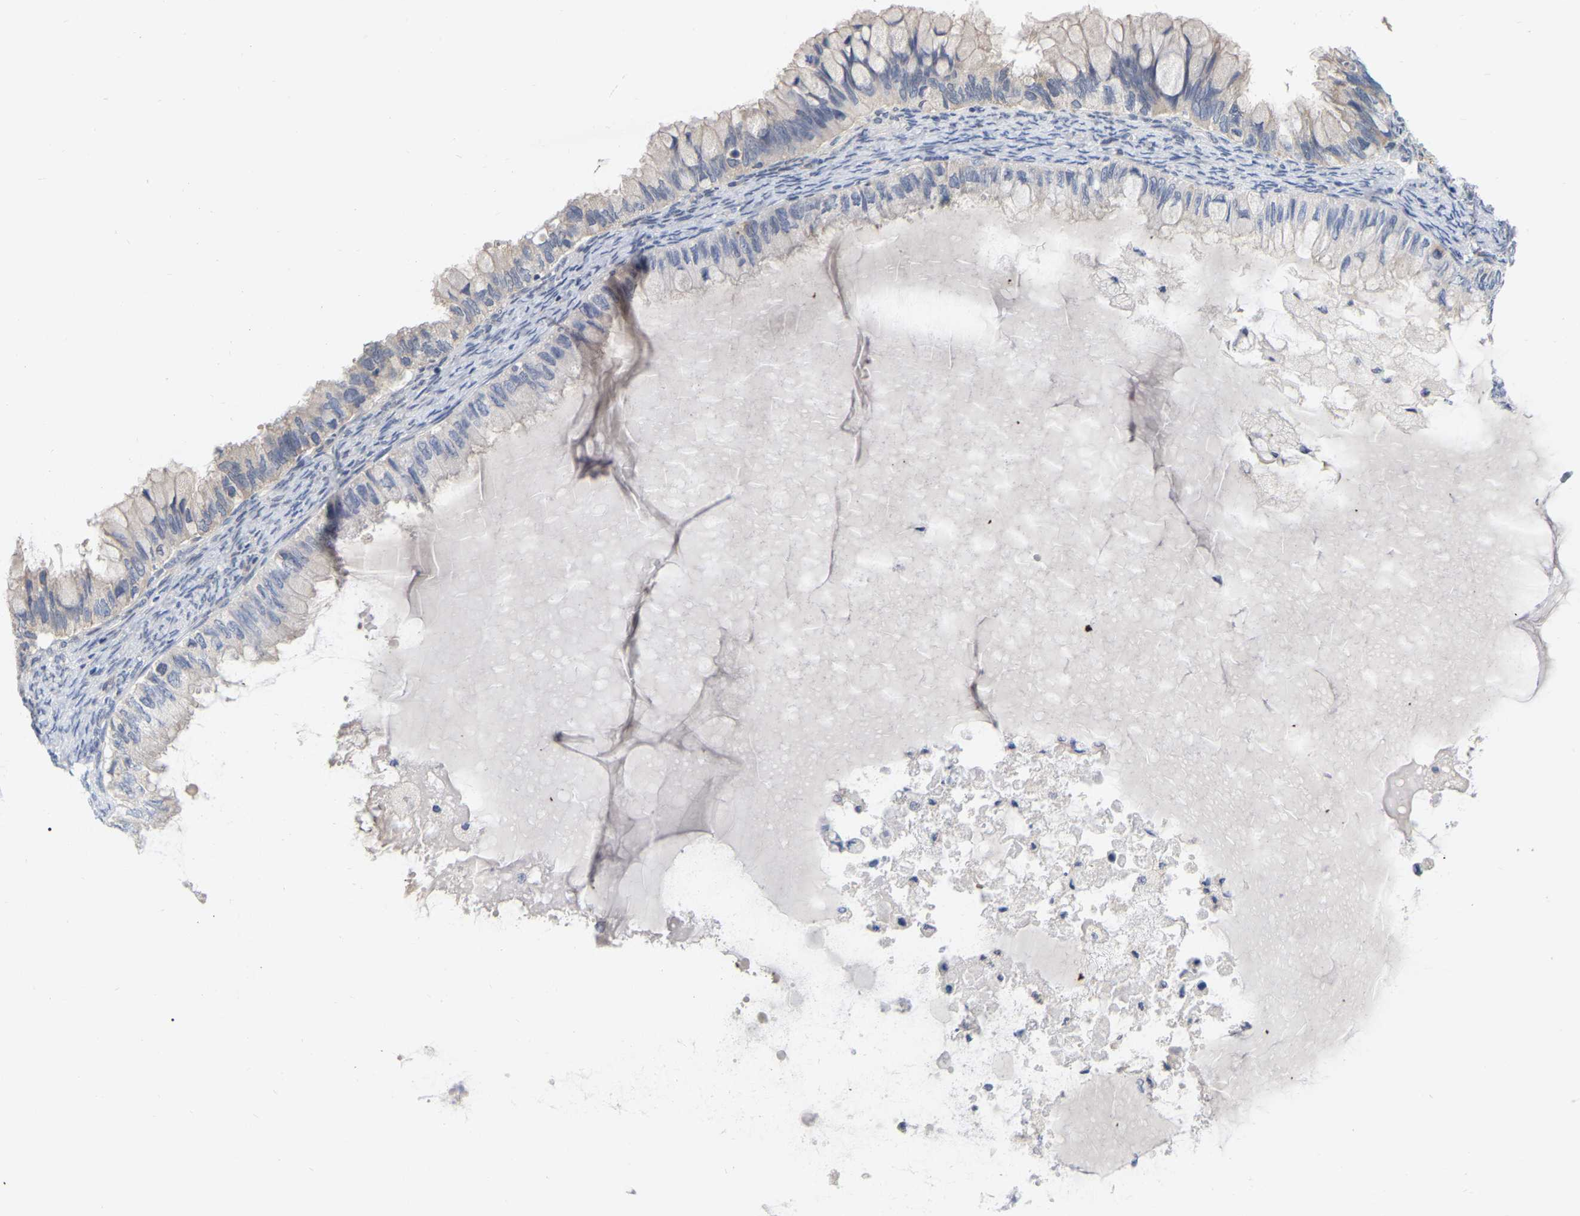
{"staining": {"intensity": "negative", "quantity": "none", "location": "none"}, "tissue": "ovarian cancer", "cell_type": "Tumor cells", "image_type": "cancer", "snomed": [{"axis": "morphology", "description": "Cystadenocarcinoma, mucinous, NOS"}, {"axis": "topography", "description": "Ovary"}], "caption": "Human ovarian mucinous cystadenocarcinoma stained for a protein using immunohistochemistry exhibits no expression in tumor cells.", "gene": "WIPI2", "patient": {"sex": "female", "age": 80}}